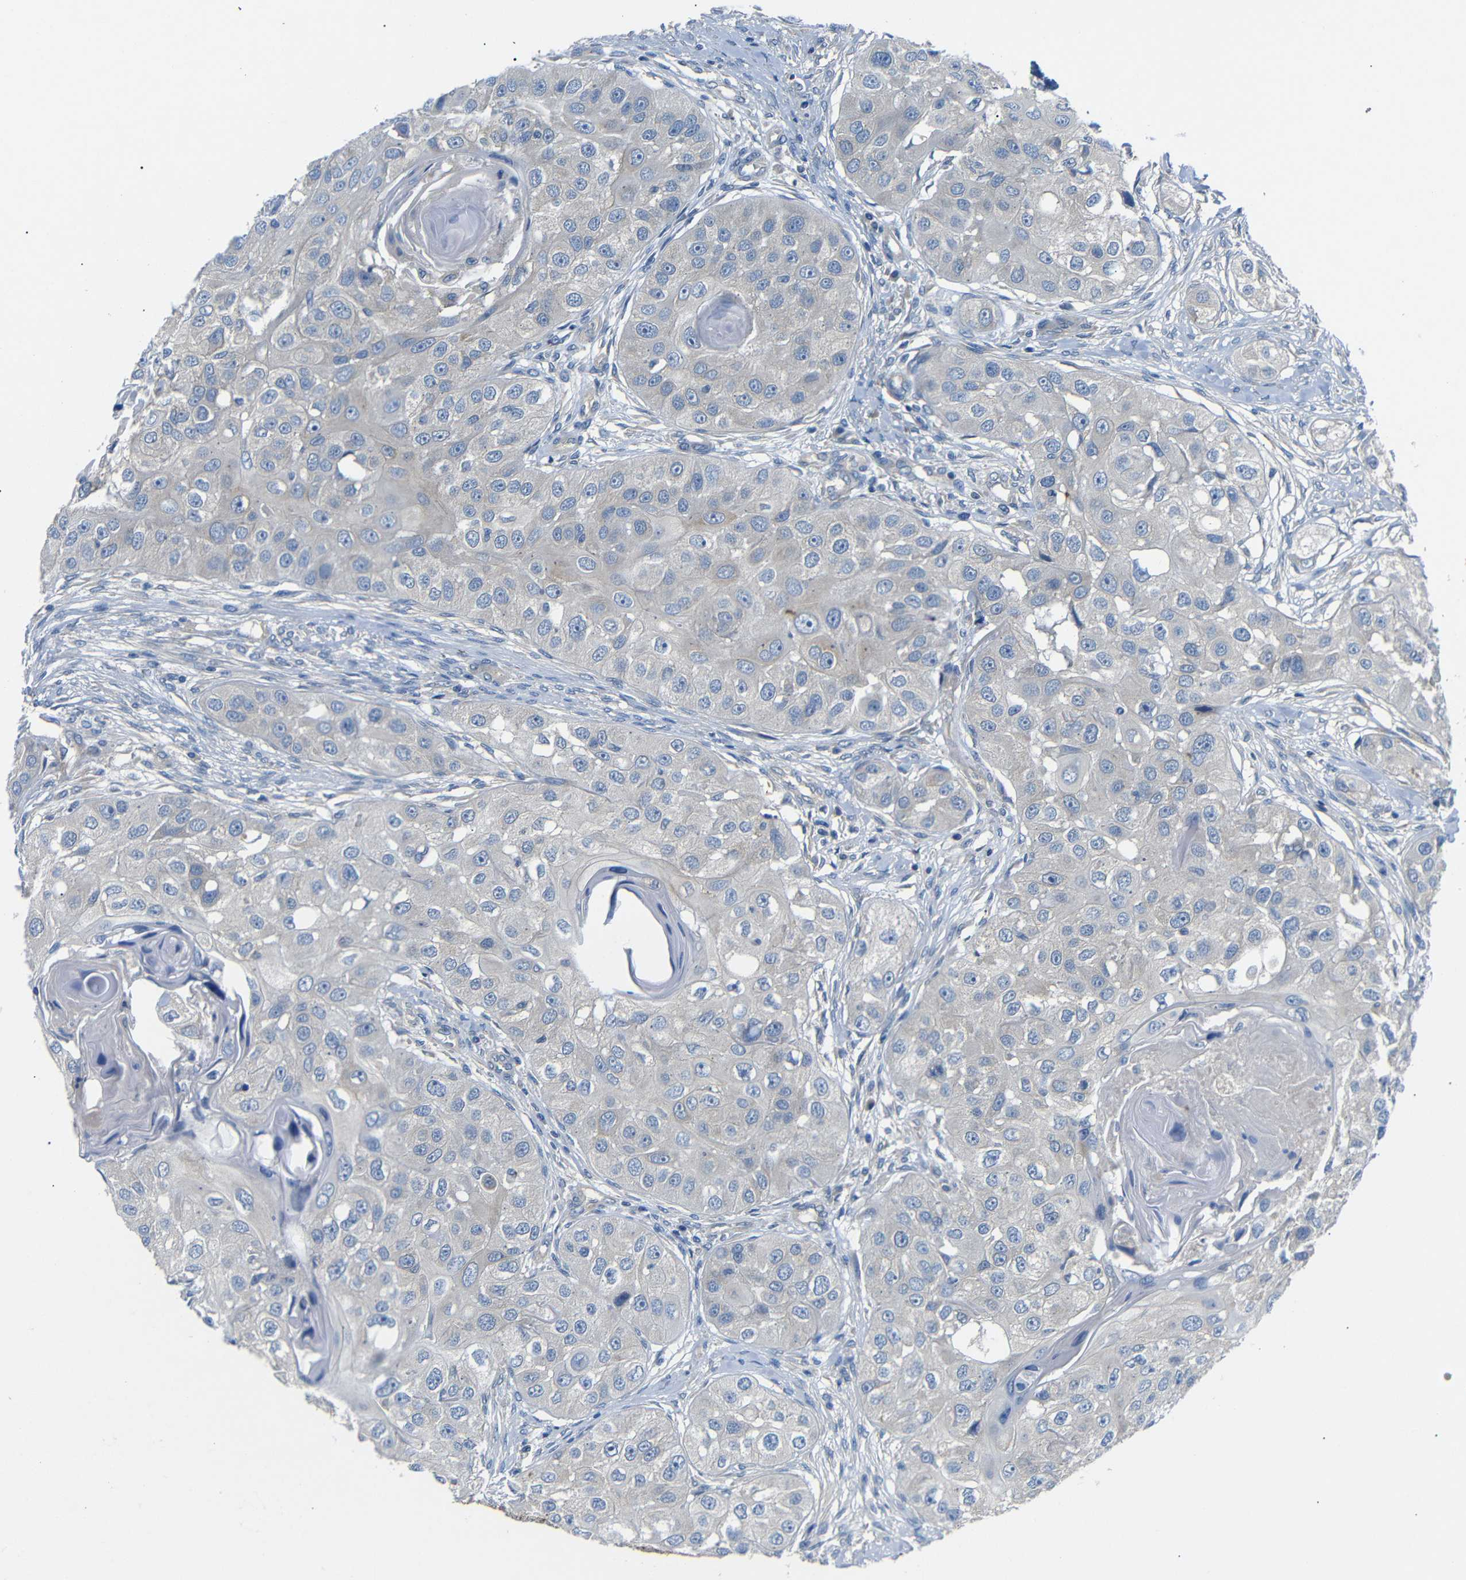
{"staining": {"intensity": "negative", "quantity": "none", "location": "none"}, "tissue": "head and neck cancer", "cell_type": "Tumor cells", "image_type": "cancer", "snomed": [{"axis": "morphology", "description": "Normal tissue, NOS"}, {"axis": "morphology", "description": "Squamous cell carcinoma, NOS"}, {"axis": "topography", "description": "Skeletal muscle"}, {"axis": "topography", "description": "Head-Neck"}], "caption": "Tumor cells are negative for protein expression in human head and neck cancer (squamous cell carcinoma).", "gene": "DCP1A", "patient": {"sex": "male", "age": 51}}